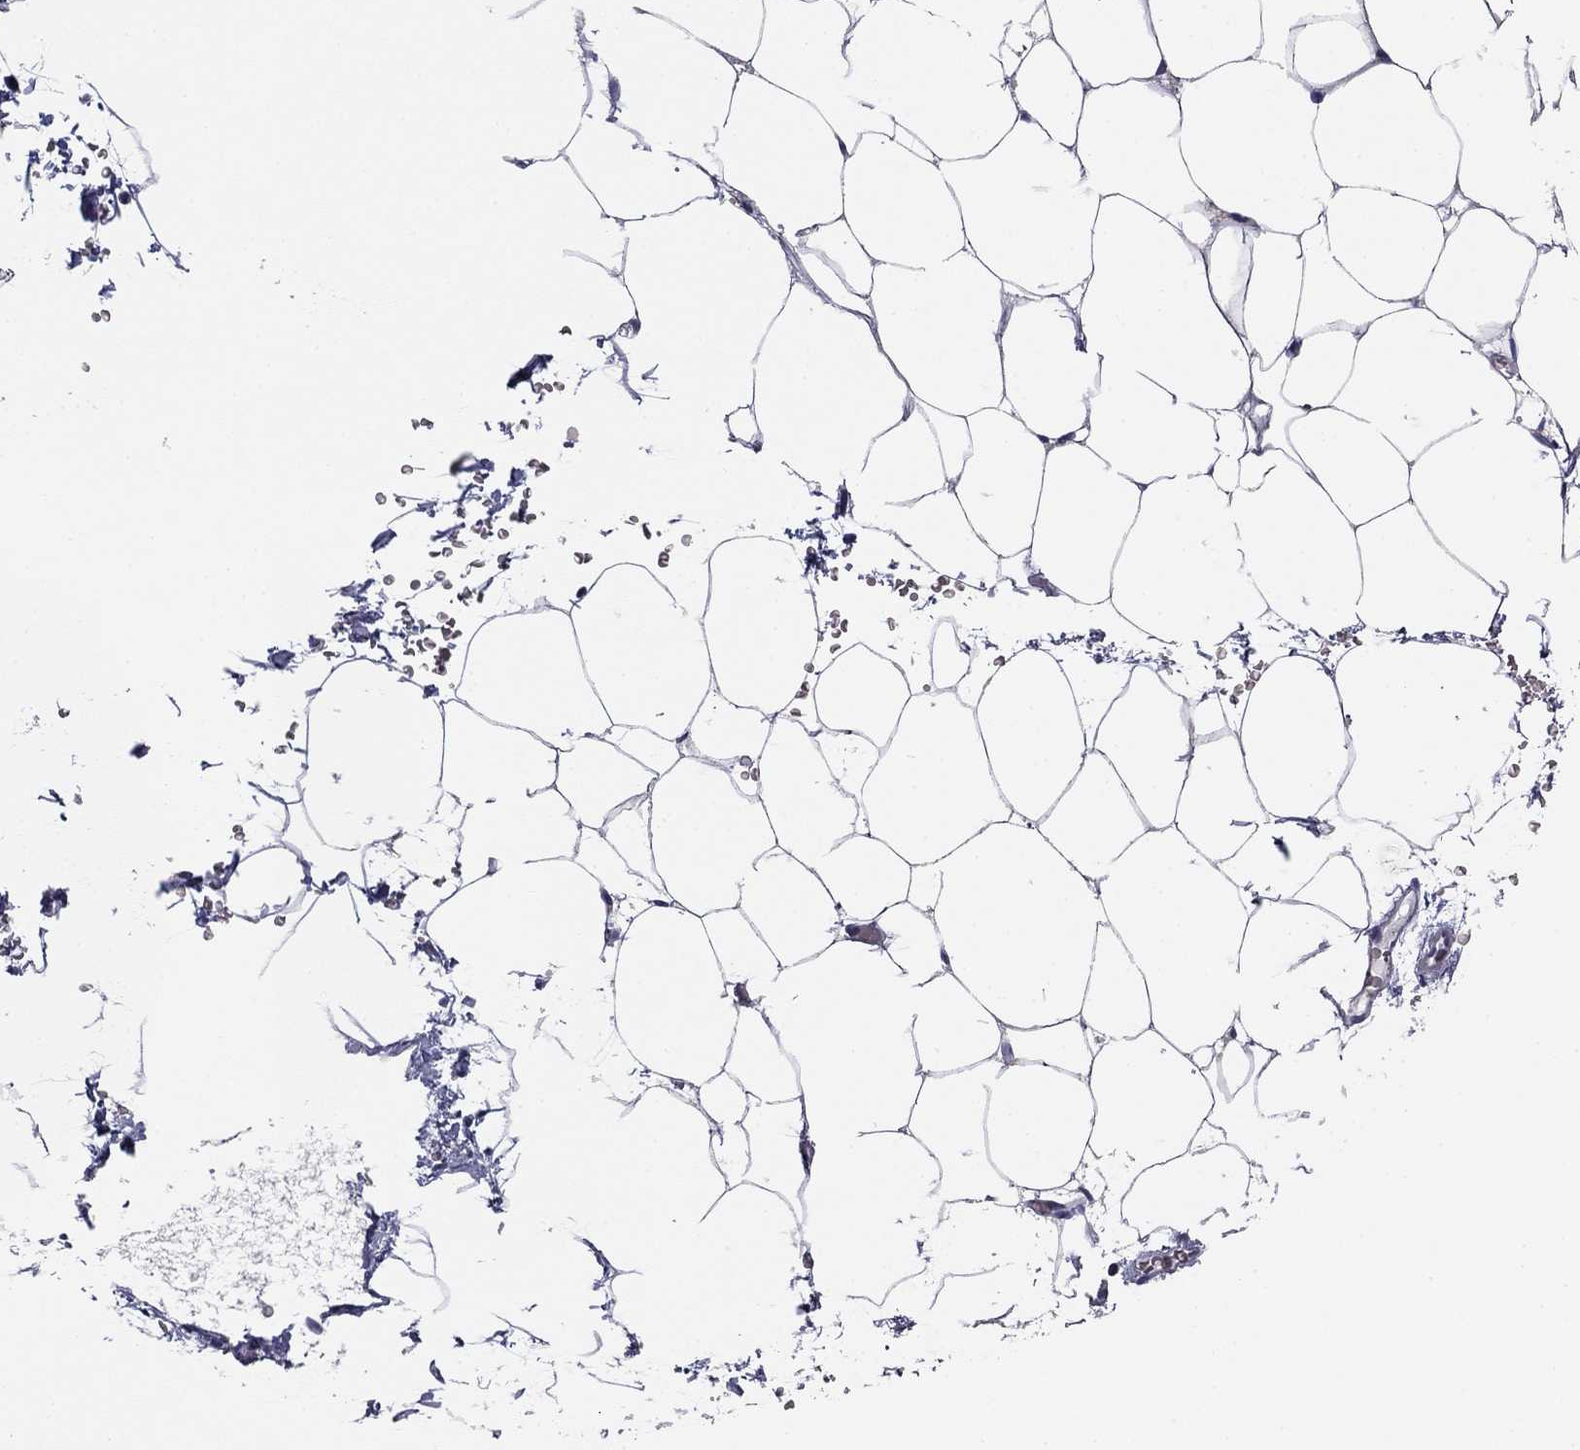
{"staining": {"intensity": "negative", "quantity": "none", "location": "none"}, "tissue": "adipose tissue", "cell_type": "Adipocytes", "image_type": "normal", "snomed": [{"axis": "morphology", "description": "Normal tissue, NOS"}, {"axis": "topography", "description": "Soft tissue"}, {"axis": "topography", "description": "Adipose tissue"}, {"axis": "topography", "description": "Vascular tissue"}, {"axis": "topography", "description": "Peripheral nerve tissue"}], "caption": "Adipocytes show no significant positivity in normal adipose tissue. (Brightfield microscopy of DAB immunohistochemistry (IHC) at high magnification).", "gene": "NDUFV1", "patient": {"sex": "male", "age": 68}}